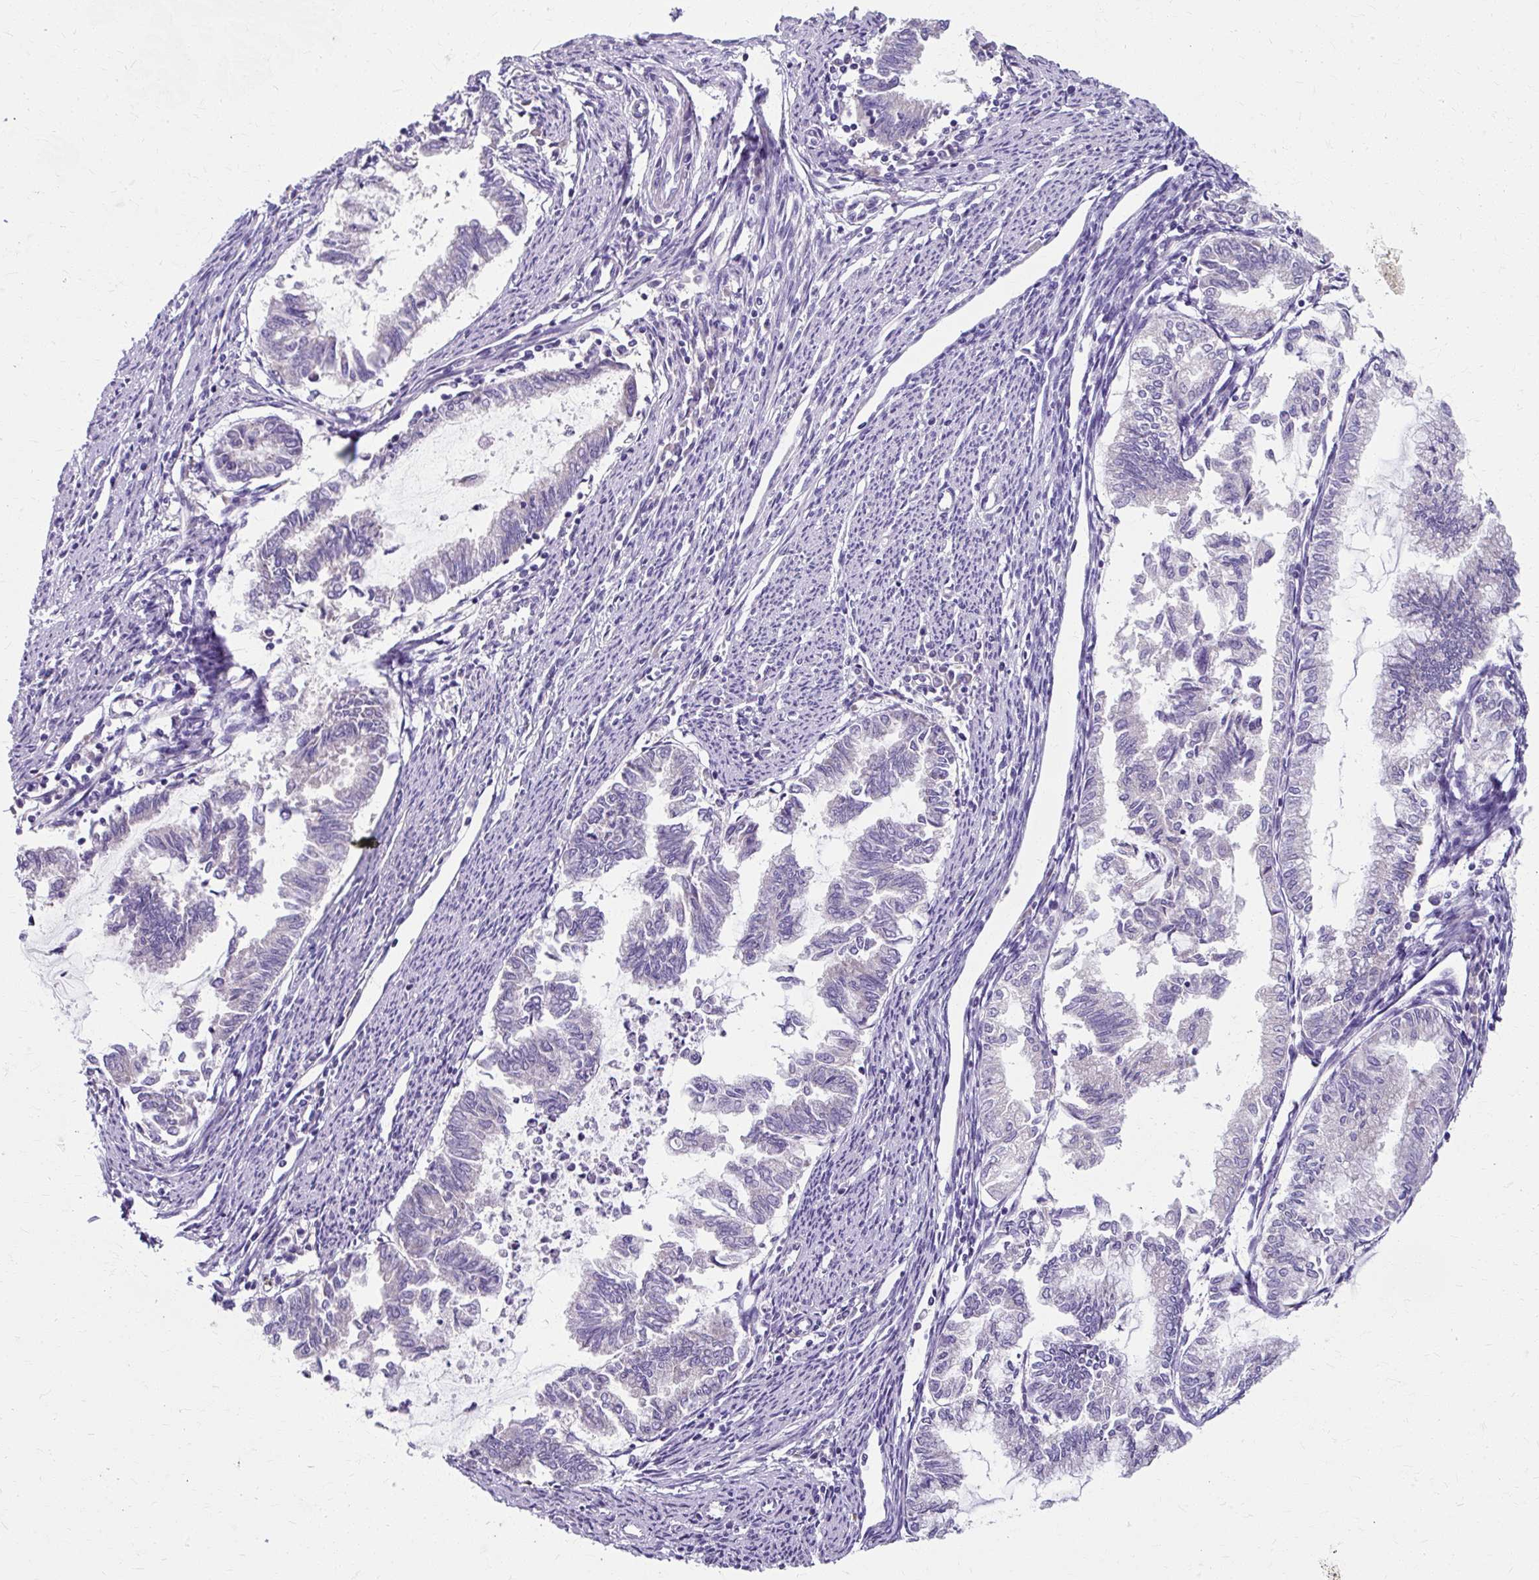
{"staining": {"intensity": "negative", "quantity": "none", "location": "none"}, "tissue": "endometrial cancer", "cell_type": "Tumor cells", "image_type": "cancer", "snomed": [{"axis": "morphology", "description": "Adenocarcinoma, NOS"}, {"axis": "topography", "description": "Endometrium"}], "caption": "Immunohistochemistry photomicrograph of endometrial adenocarcinoma stained for a protein (brown), which exhibits no staining in tumor cells. (DAB (3,3'-diaminobenzidine) immunohistochemistry, high magnification).", "gene": "ZNF555", "patient": {"sex": "female", "age": 79}}